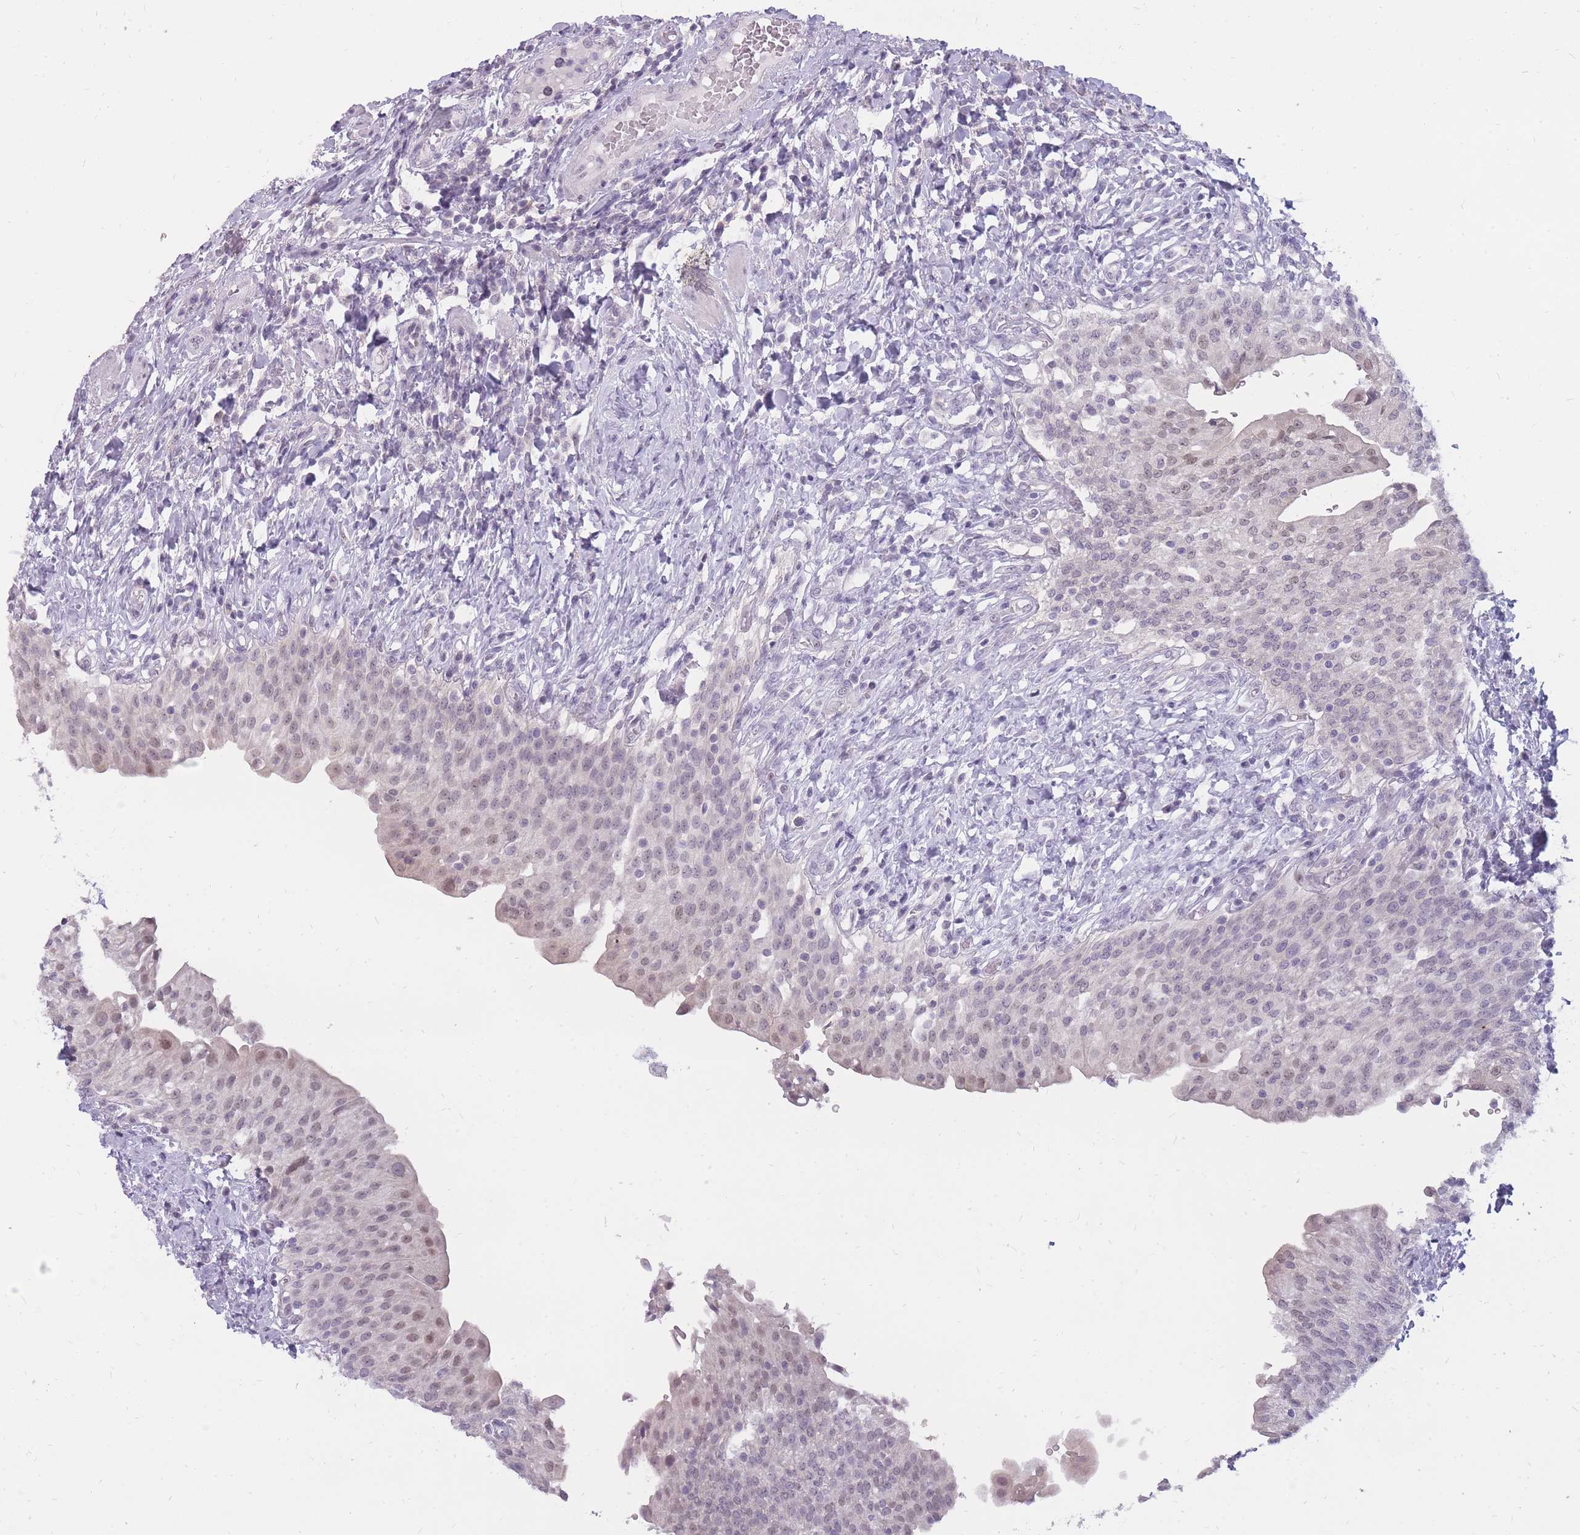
{"staining": {"intensity": "weak", "quantity": ">75%", "location": "nuclear"}, "tissue": "urinary bladder", "cell_type": "Urothelial cells", "image_type": "normal", "snomed": [{"axis": "morphology", "description": "Normal tissue, NOS"}, {"axis": "morphology", "description": "Inflammation, NOS"}, {"axis": "topography", "description": "Urinary bladder"}], "caption": "Immunohistochemical staining of normal urinary bladder reveals >75% levels of weak nuclear protein expression in about >75% of urothelial cells. (DAB = brown stain, brightfield microscopy at high magnification).", "gene": "POM121C", "patient": {"sex": "male", "age": 64}}